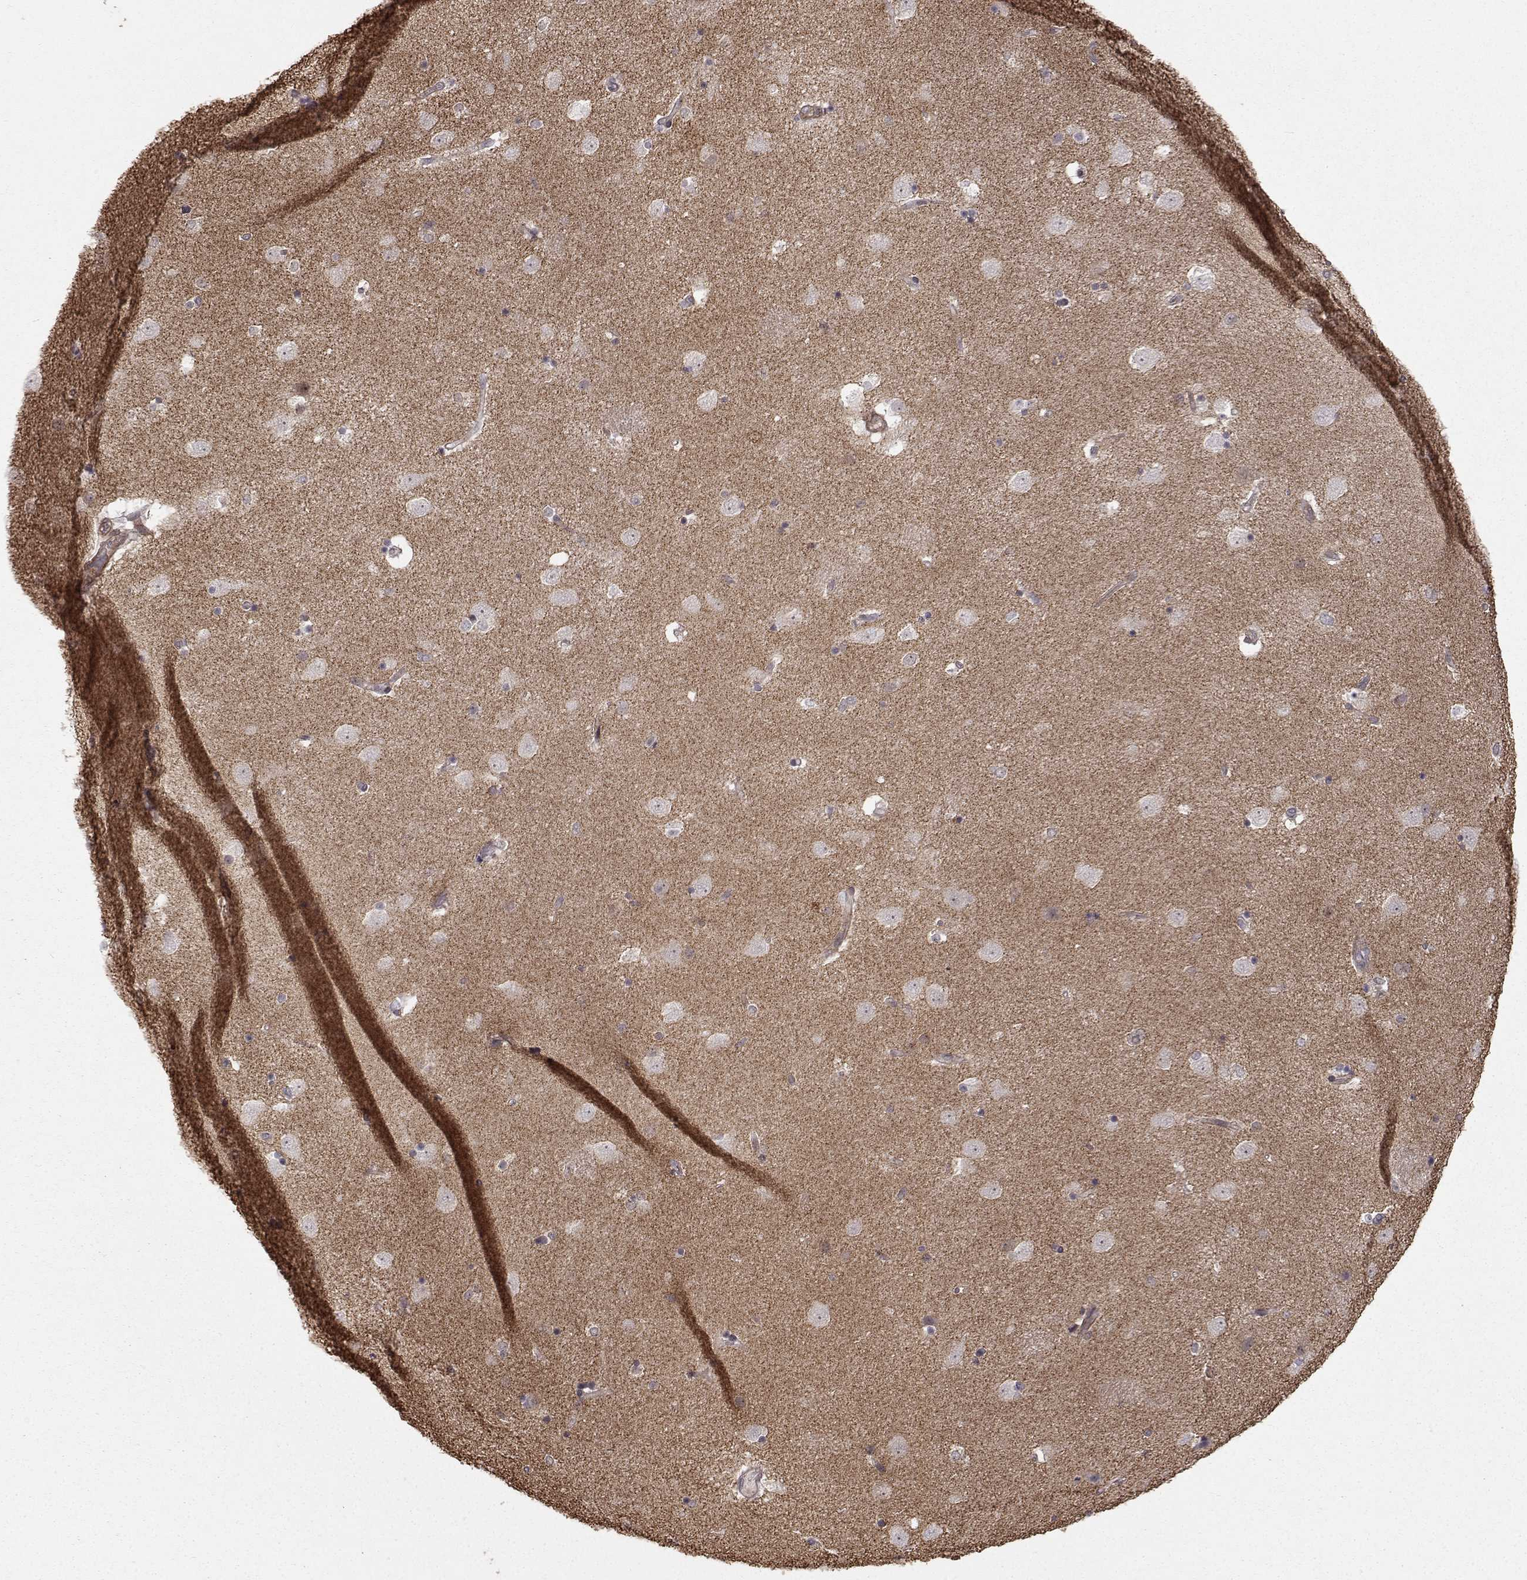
{"staining": {"intensity": "negative", "quantity": "none", "location": "none"}, "tissue": "caudate", "cell_type": "Glial cells", "image_type": "normal", "snomed": [{"axis": "morphology", "description": "Normal tissue, NOS"}, {"axis": "topography", "description": "Lateral ventricle wall"}], "caption": "Immunohistochemistry (IHC) of benign human caudate reveals no expression in glial cells. The staining was performed using DAB (3,3'-diaminobenzidine) to visualize the protein expression in brown, while the nuclei were stained in blue with hematoxylin (Magnification: 20x).", "gene": "APC", "patient": {"sex": "male", "age": 51}}